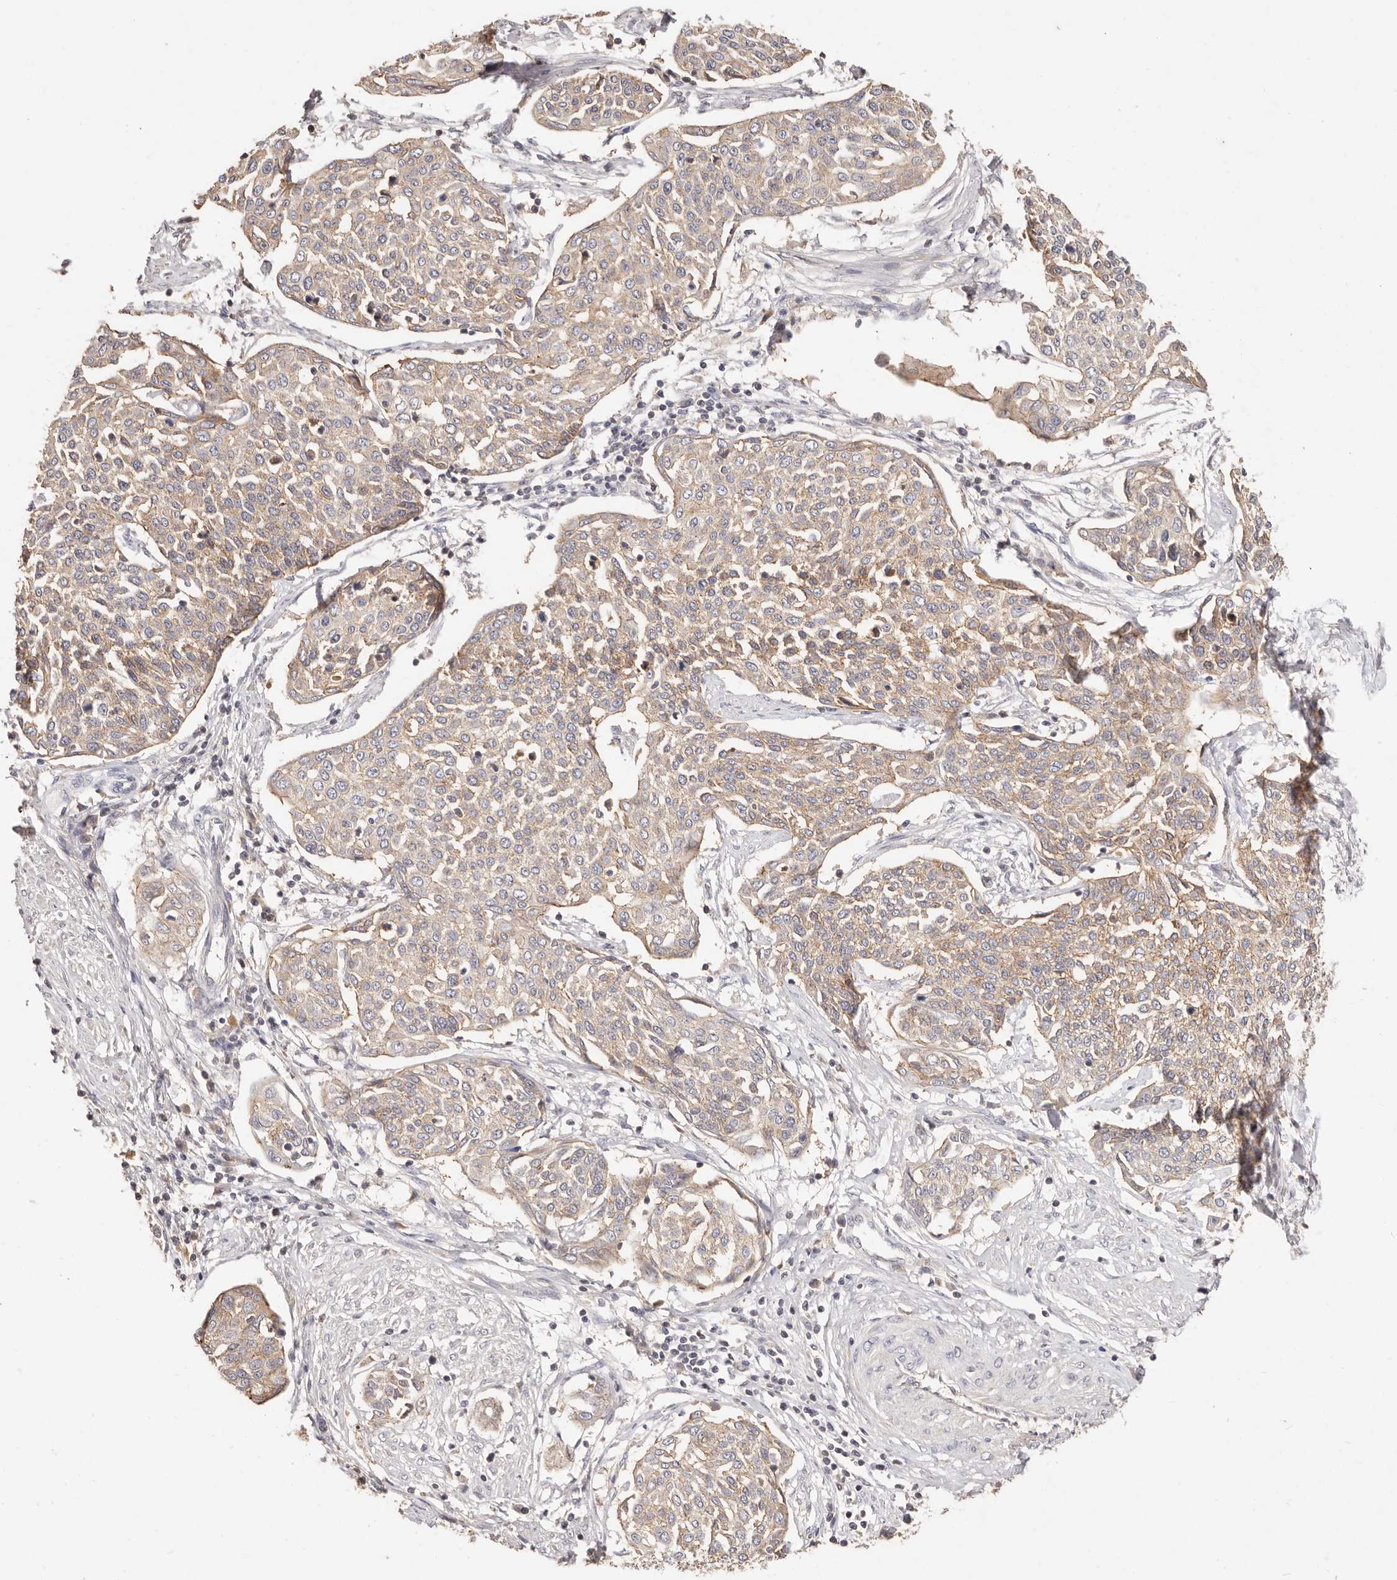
{"staining": {"intensity": "weak", "quantity": ">75%", "location": "cytoplasmic/membranous"}, "tissue": "cervical cancer", "cell_type": "Tumor cells", "image_type": "cancer", "snomed": [{"axis": "morphology", "description": "Squamous cell carcinoma, NOS"}, {"axis": "topography", "description": "Cervix"}], "caption": "Immunohistochemistry (IHC) photomicrograph of neoplastic tissue: human cervical squamous cell carcinoma stained using IHC shows low levels of weak protein expression localized specifically in the cytoplasmic/membranous of tumor cells, appearing as a cytoplasmic/membranous brown color.", "gene": "CXADR", "patient": {"sex": "female", "age": 34}}